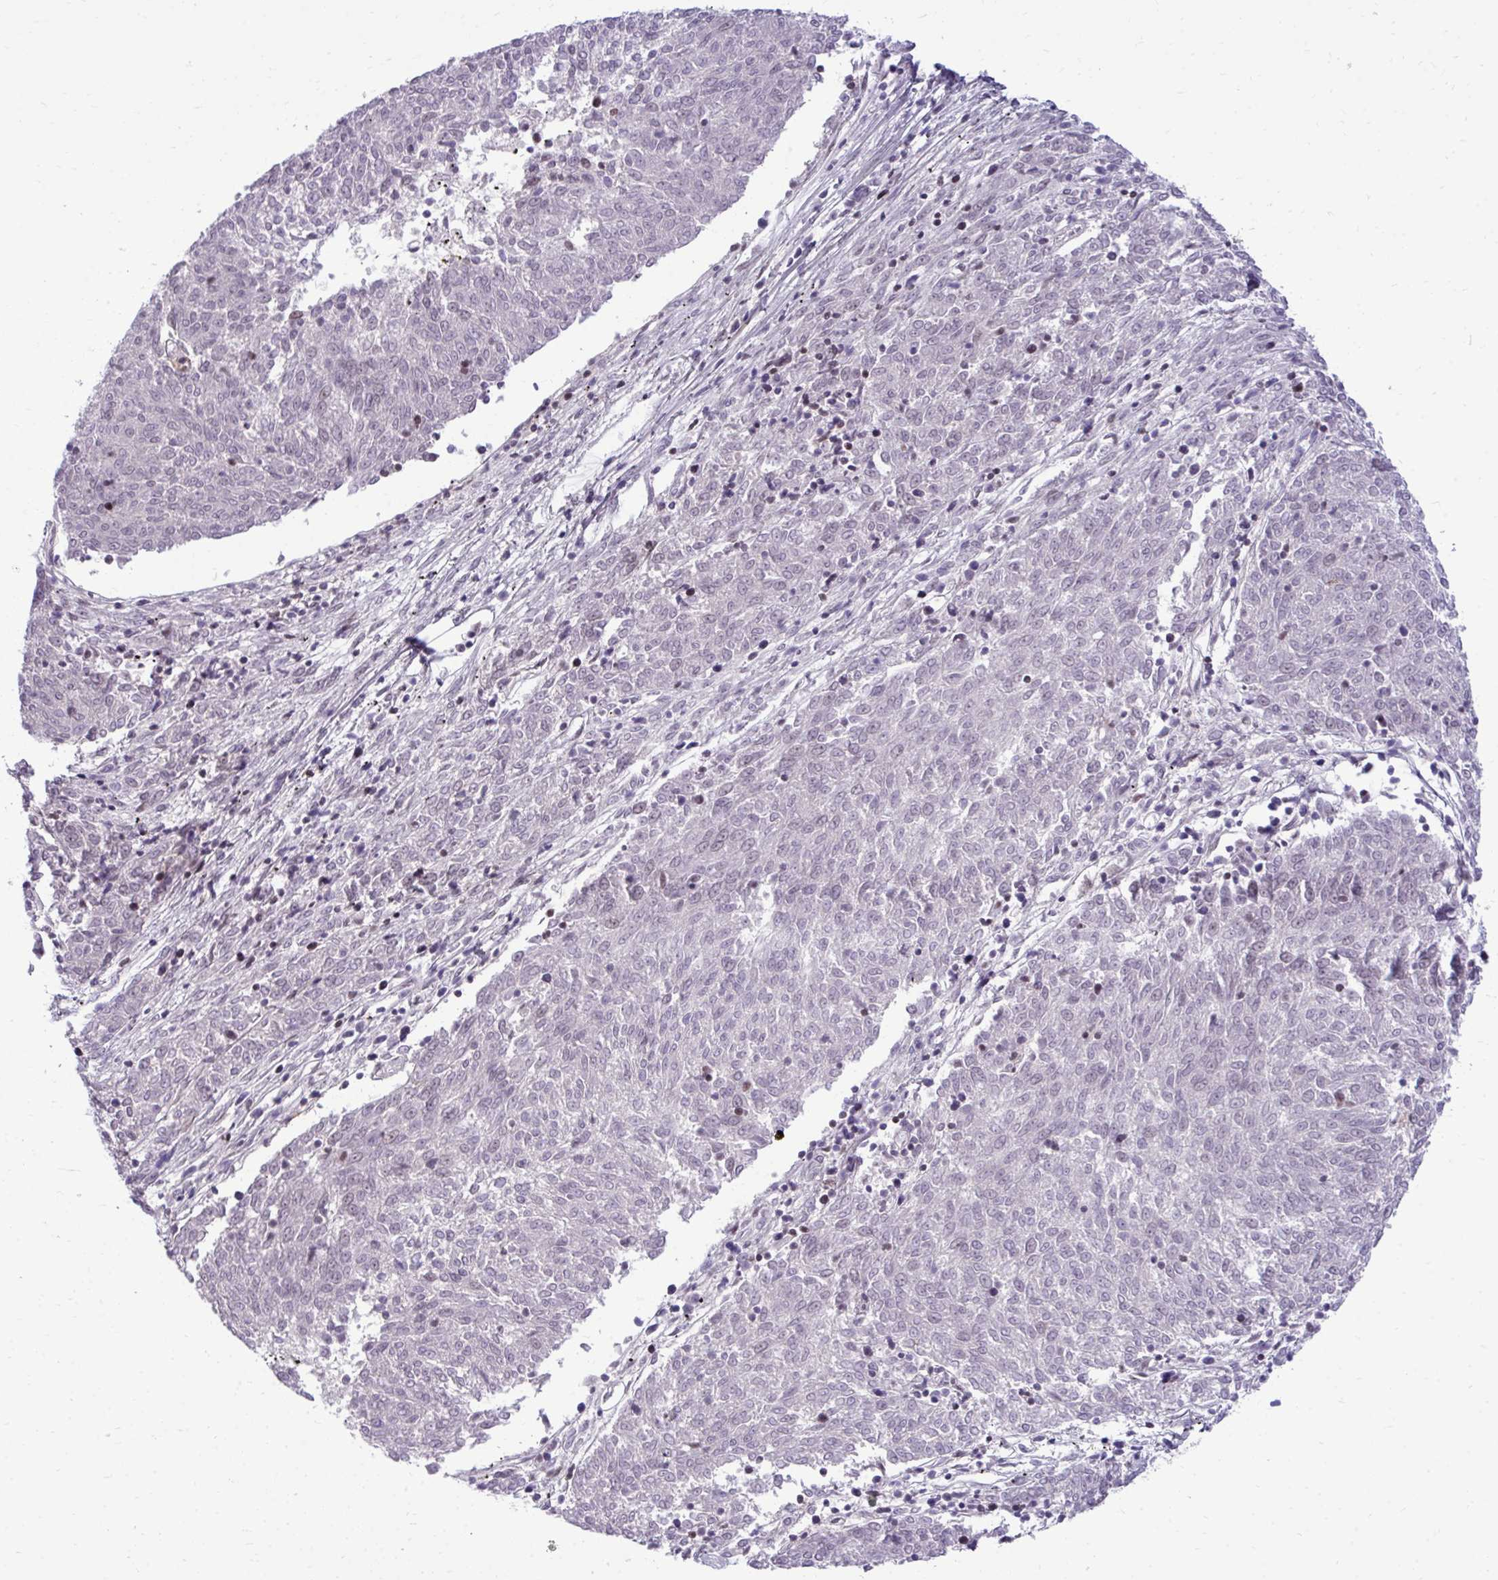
{"staining": {"intensity": "negative", "quantity": "none", "location": "none"}, "tissue": "melanoma", "cell_type": "Tumor cells", "image_type": "cancer", "snomed": [{"axis": "morphology", "description": "Malignant melanoma, NOS"}, {"axis": "topography", "description": "Skin"}], "caption": "The photomicrograph shows no staining of tumor cells in melanoma.", "gene": "CDYL", "patient": {"sex": "female", "age": 72}}